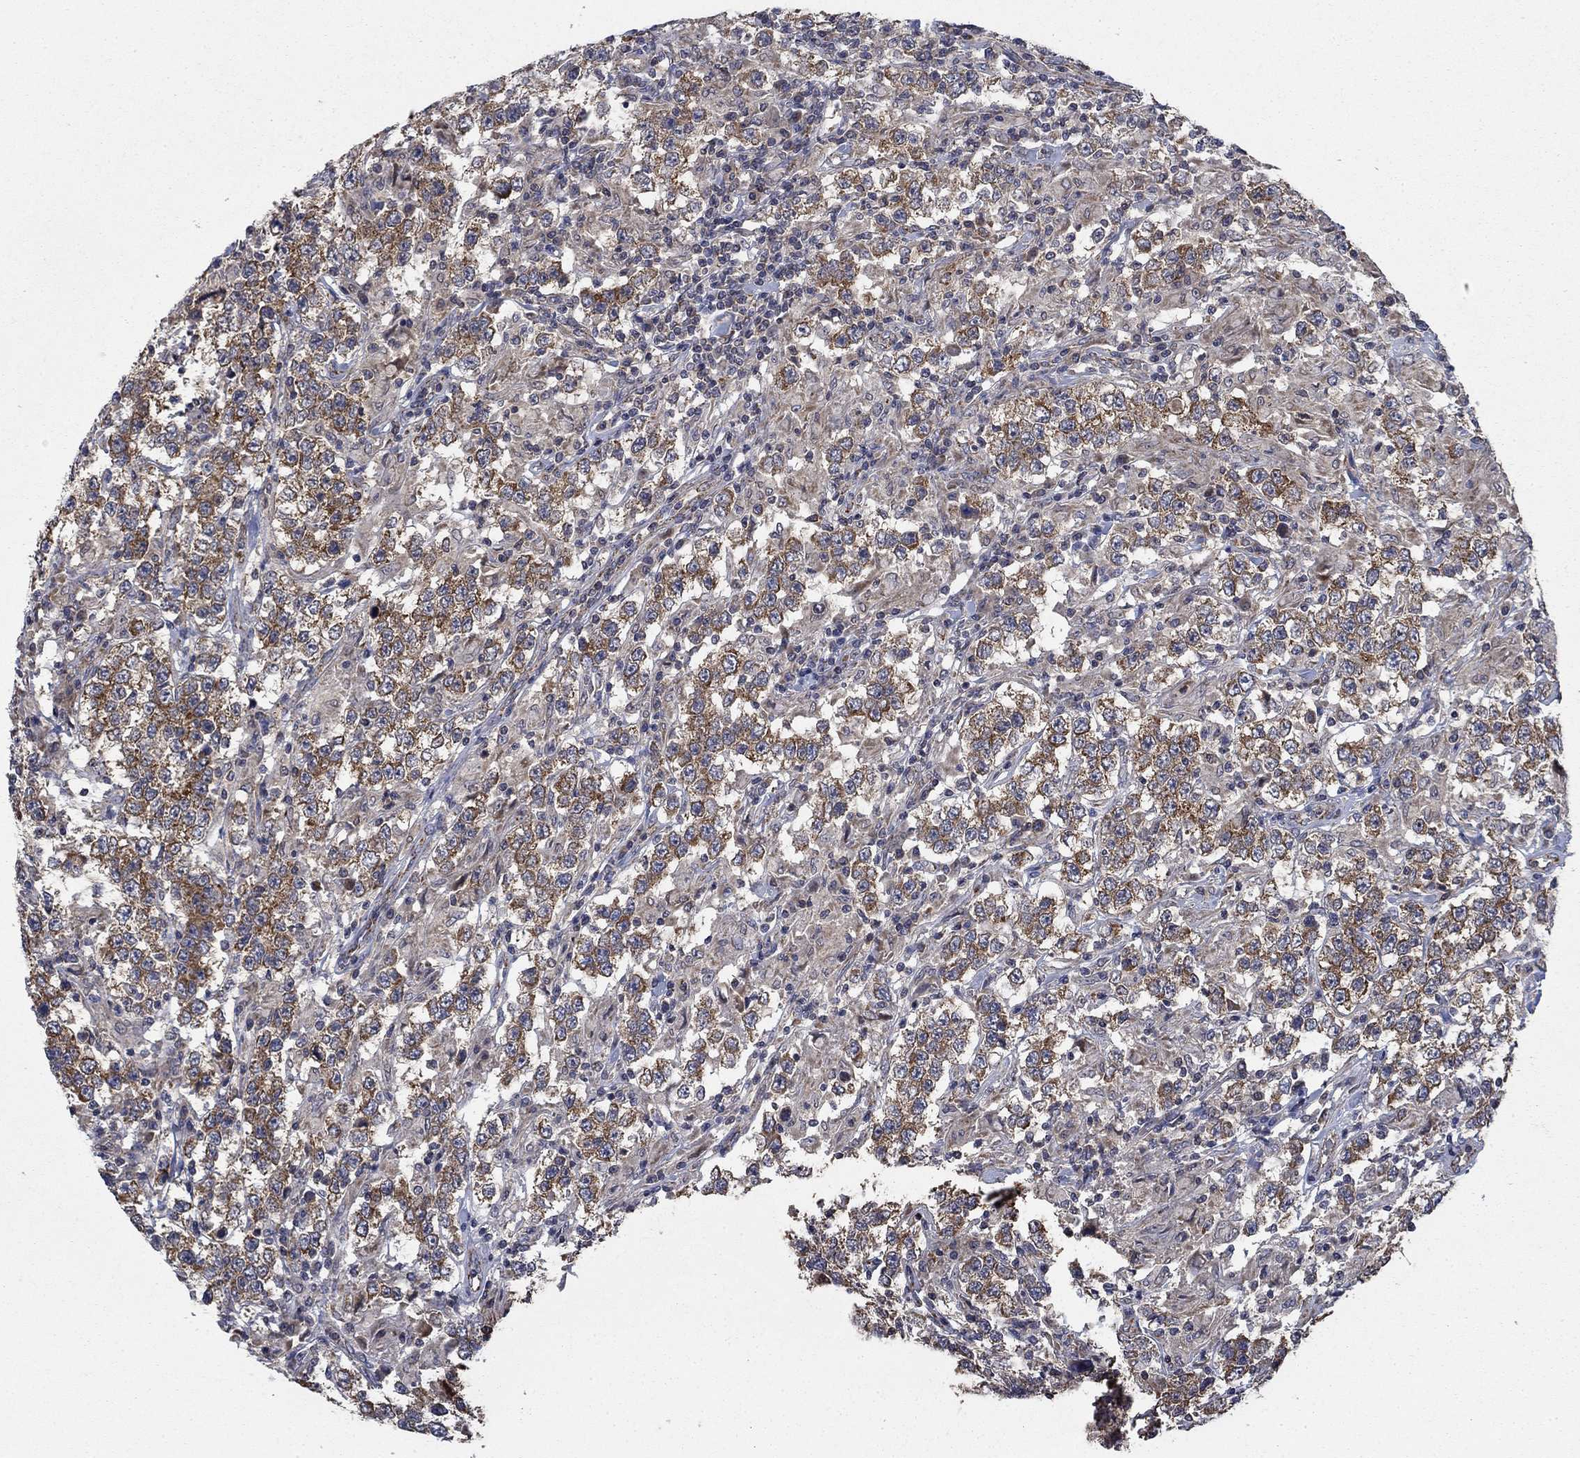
{"staining": {"intensity": "strong", "quantity": "<25%", "location": "cytoplasmic/membranous"}, "tissue": "testis cancer", "cell_type": "Tumor cells", "image_type": "cancer", "snomed": [{"axis": "morphology", "description": "Seminoma, NOS"}, {"axis": "morphology", "description": "Carcinoma, Embryonal, NOS"}, {"axis": "topography", "description": "Testis"}], "caption": "An image of testis cancer stained for a protein shows strong cytoplasmic/membranous brown staining in tumor cells. The protein of interest is stained brown, and the nuclei are stained in blue (DAB IHC with brightfield microscopy, high magnification).", "gene": "NME7", "patient": {"sex": "male", "age": 41}}